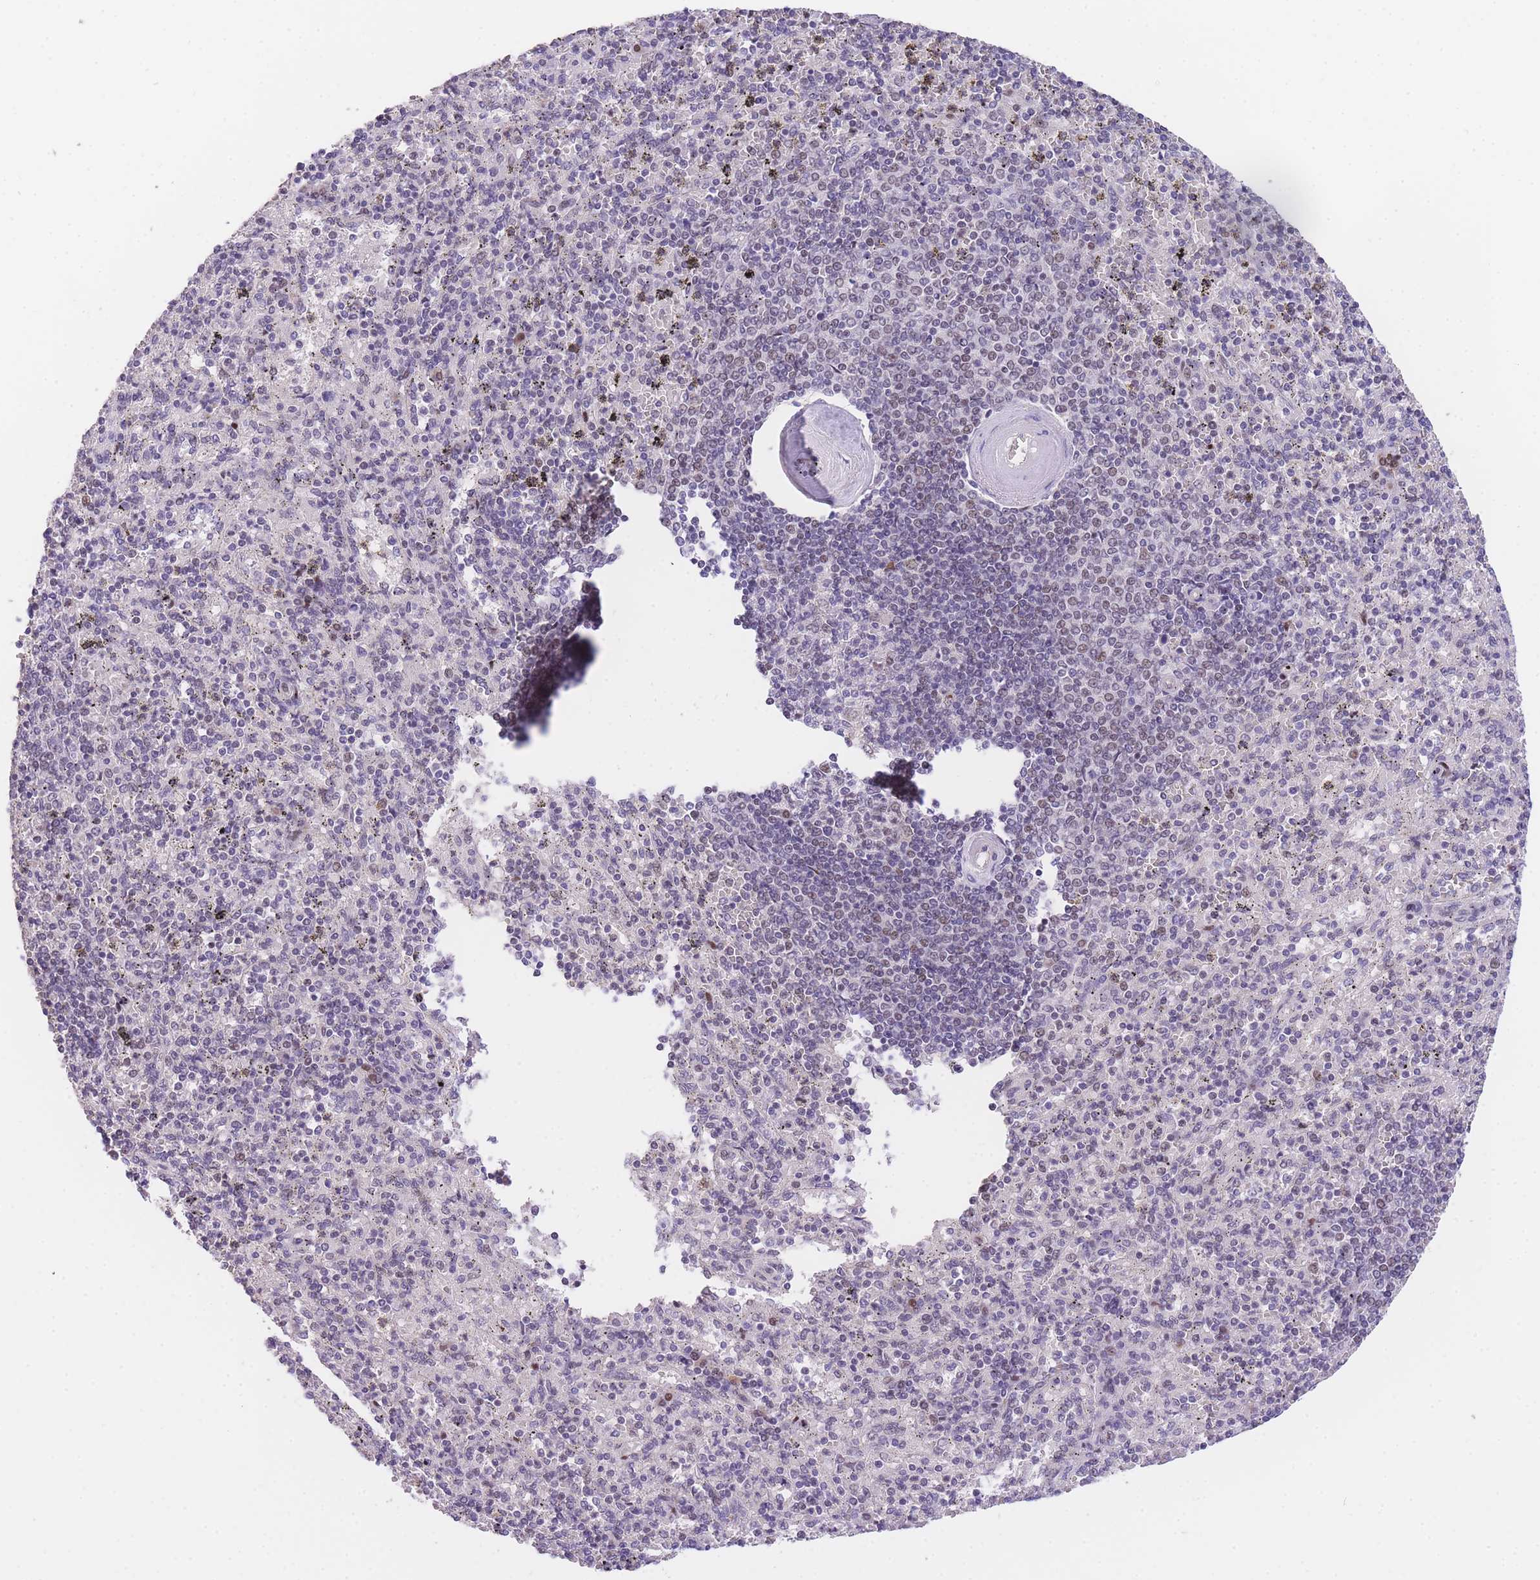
{"staining": {"intensity": "negative", "quantity": "none", "location": "none"}, "tissue": "spleen", "cell_type": "Cells in red pulp", "image_type": "normal", "snomed": [{"axis": "morphology", "description": "Normal tissue, NOS"}, {"axis": "morphology", "description": "Degeneration, NOS"}, {"axis": "topography", "description": "Spleen"}], "caption": "DAB (3,3'-diaminobenzidine) immunohistochemical staining of normal spleen displays no significant expression in cells in red pulp.", "gene": "SLC35F2", "patient": {"sex": "male", "age": 56}}